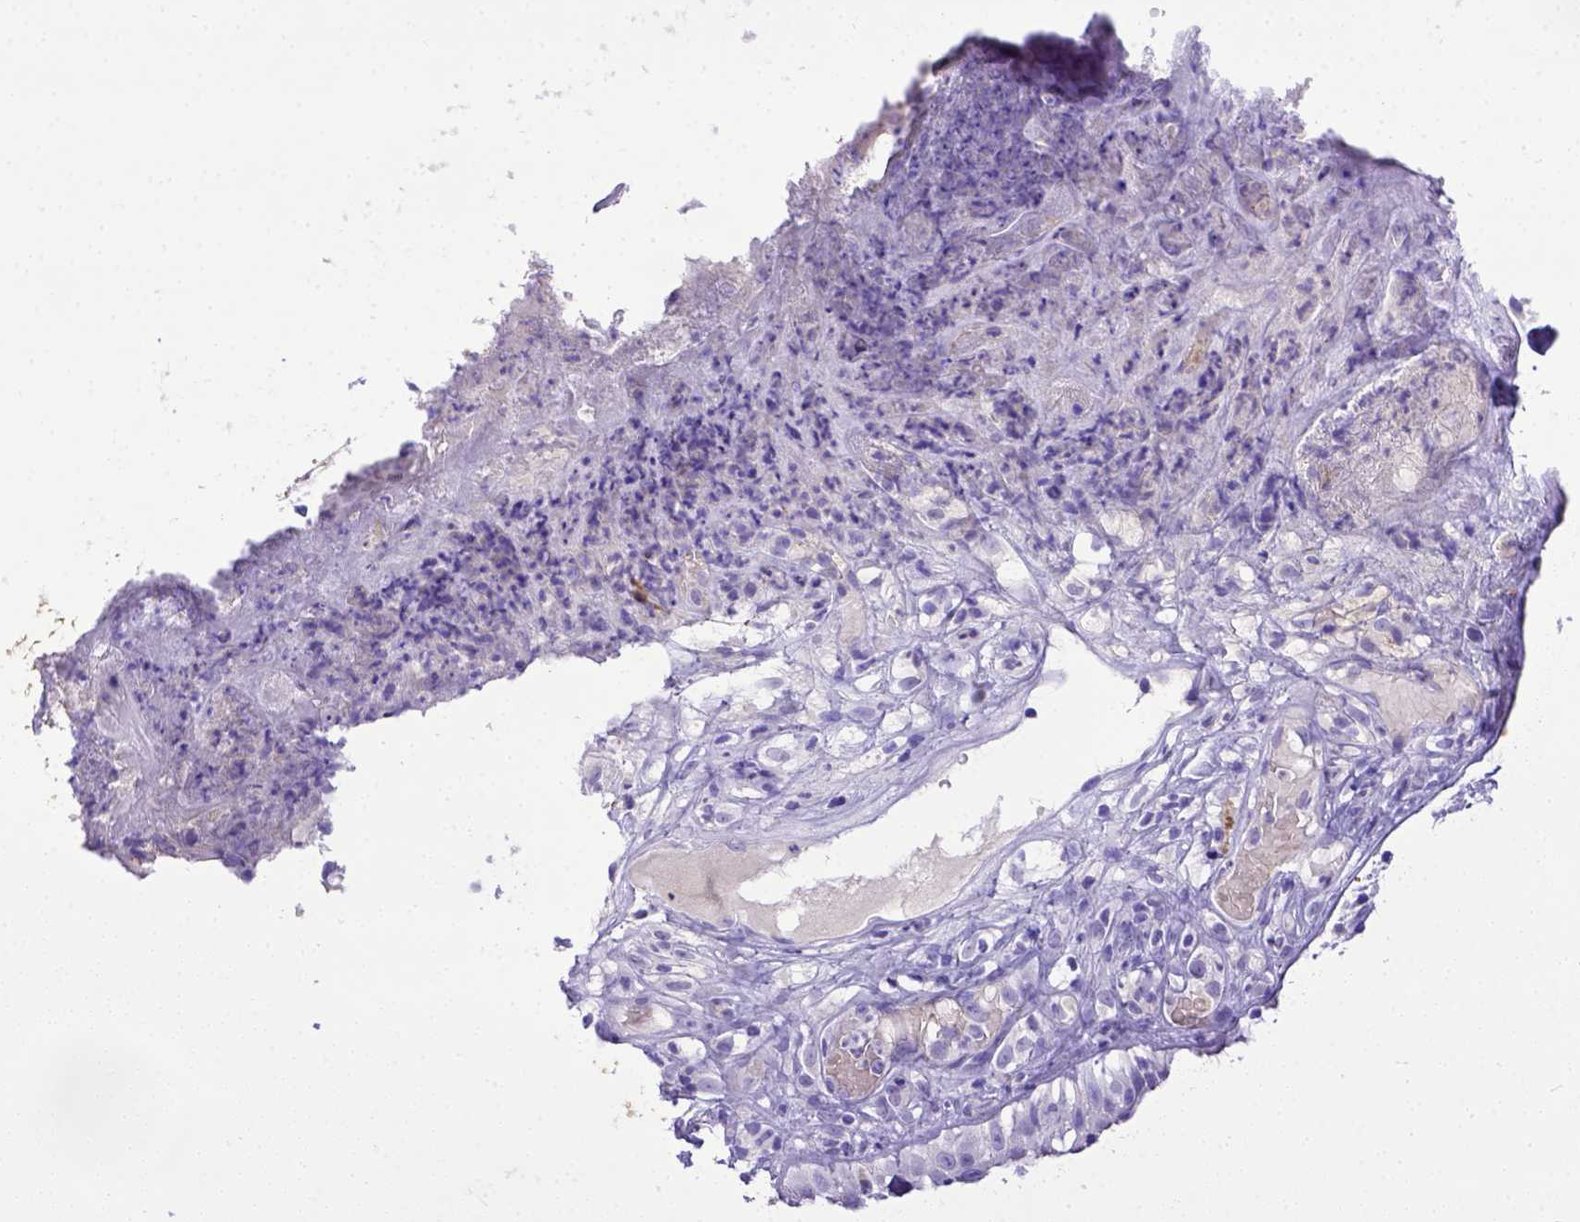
{"staining": {"intensity": "negative", "quantity": "none", "location": "none"}, "tissue": "skin cancer", "cell_type": "Tumor cells", "image_type": "cancer", "snomed": [{"axis": "morphology", "description": "Basal cell carcinoma"}, {"axis": "topography", "description": "Skin"}], "caption": "A high-resolution image shows IHC staining of skin basal cell carcinoma, which displays no significant staining in tumor cells.", "gene": "BTN1A1", "patient": {"sex": "male", "age": 85}}